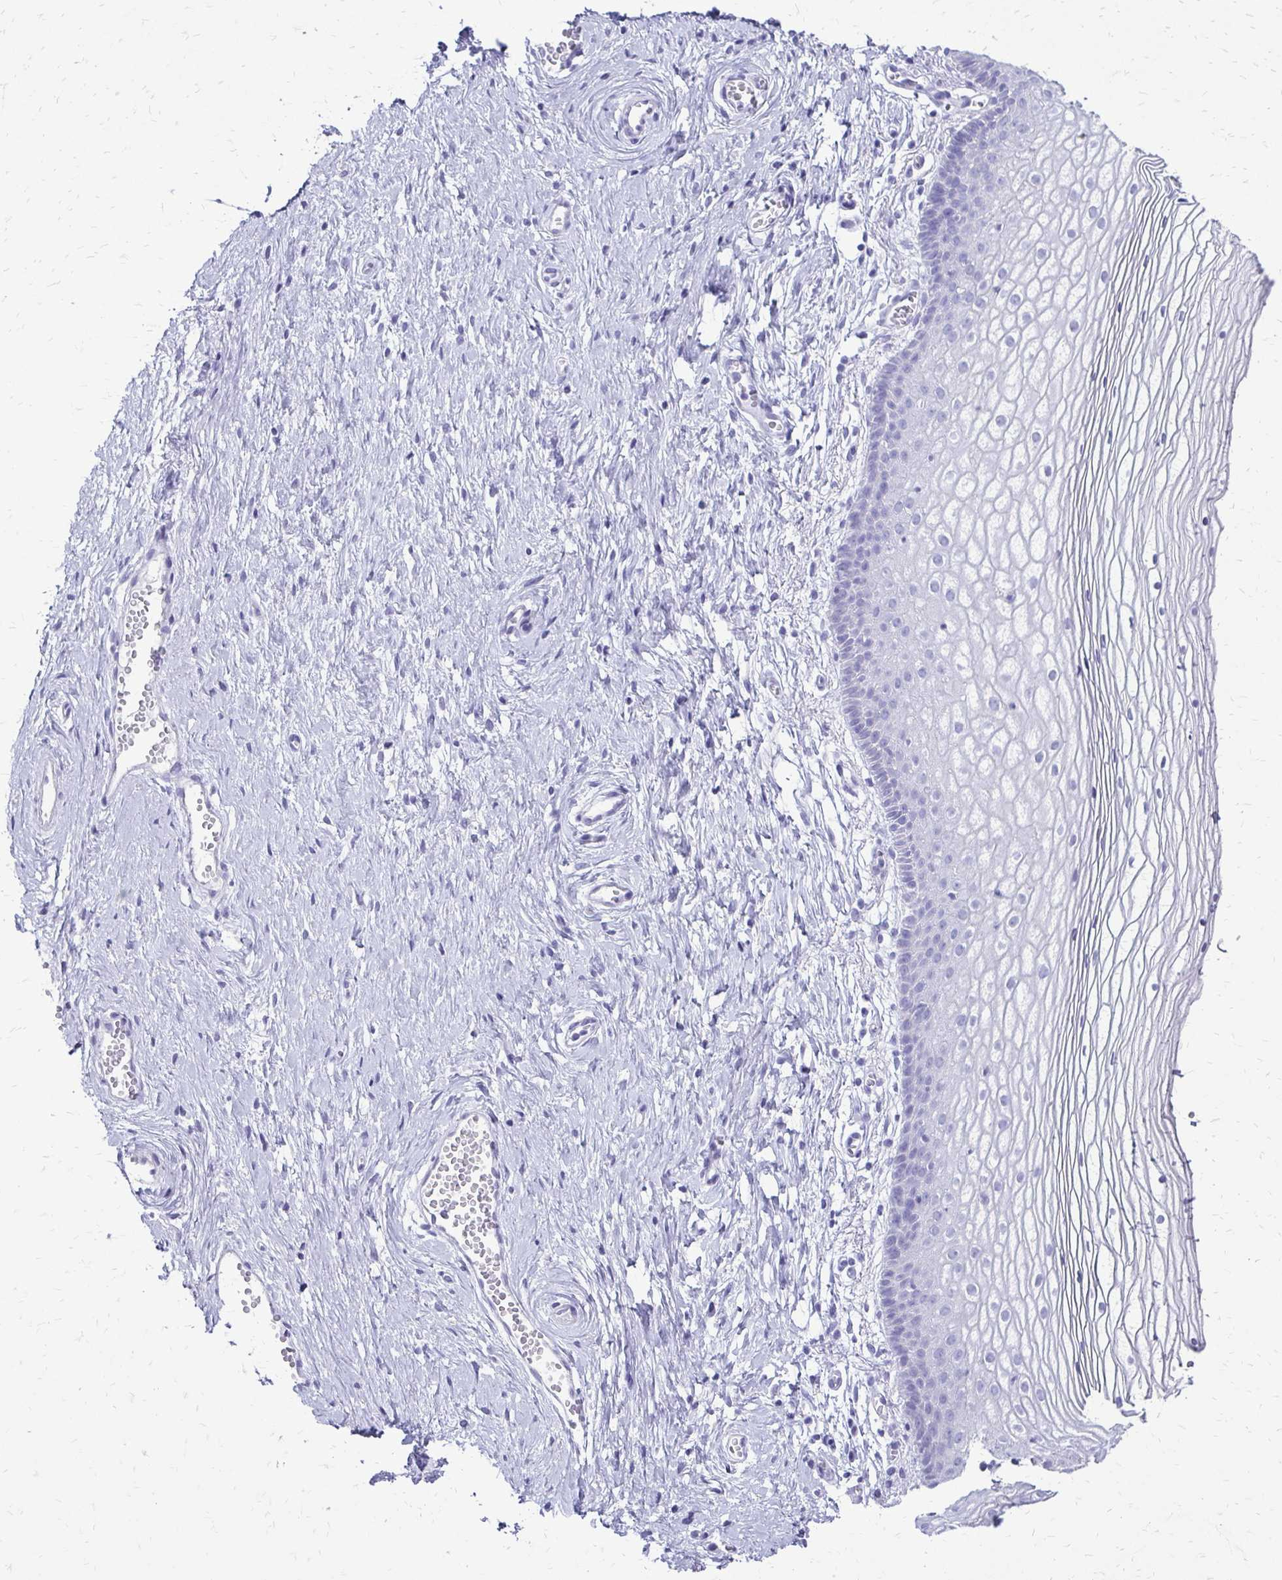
{"staining": {"intensity": "negative", "quantity": "none", "location": "none"}, "tissue": "vagina", "cell_type": "Squamous epithelial cells", "image_type": "normal", "snomed": [{"axis": "morphology", "description": "Normal tissue, NOS"}, {"axis": "topography", "description": "Vagina"}], "caption": "This is an immunohistochemistry photomicrograph of benign vagina. There is no expression in squamous epithelial cells.", "gene": "SLC32A1", "patient": {"sex": "female", "age": 56}}